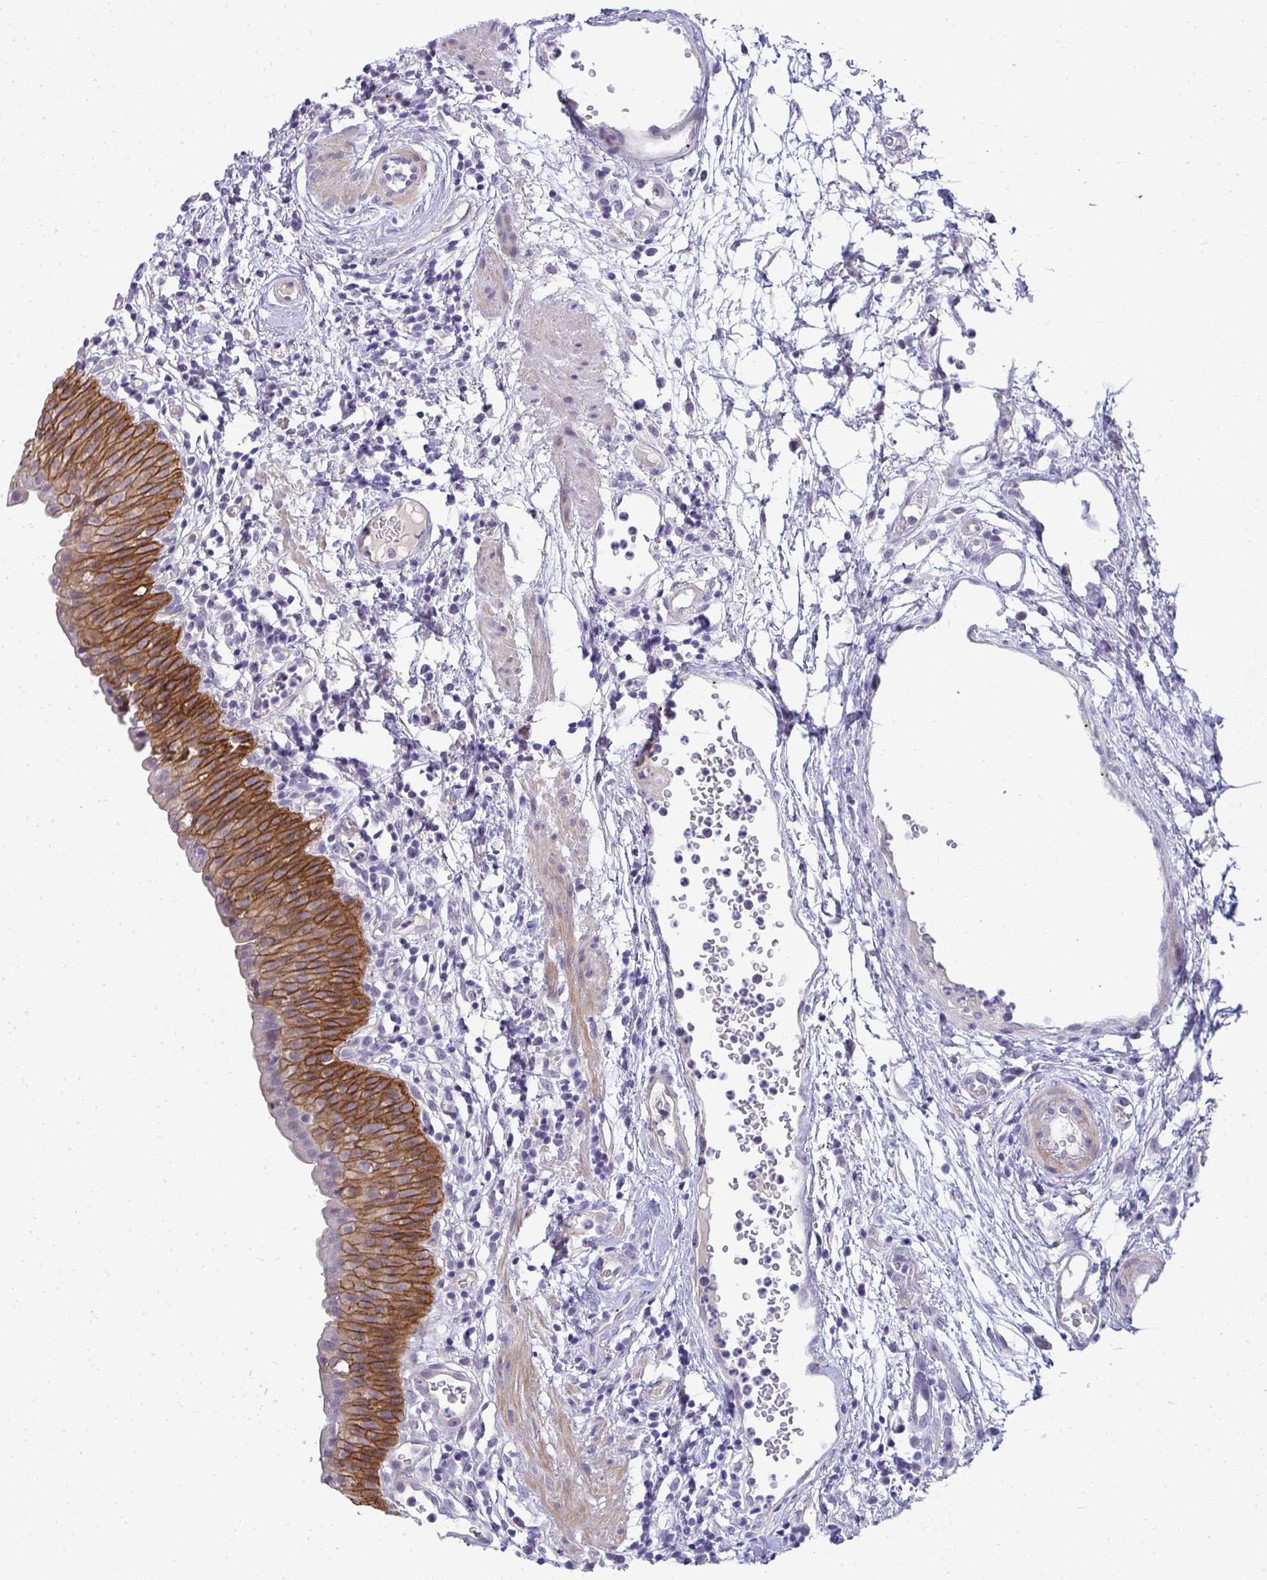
{"staining": {"intensity": "moderate", "quantity": ">75%", "location": "cytoplasmic/membranous"}, "tissue": "urinary bladder", "cell_type": "Urothelial cells", "image_type": "normal", "snomed": [{"axis": "morphology", "description": "Normal tissue, NOS"}, {"axis": "morphology", "description": "Inflammation, NOS"}, {"axis": "topography", "description": "Urinary bladder"}], "caption": "High-magnification brightfield microscopy of normal urinary bladder stained with DAB (brown) and counterstained with hematoxylin (blue). urothelial cells exhibit moderate cytoplasmic/membranous staining is present in approximately>75% of cells. The staining is performed using DAB brown chromogen to label protein expression. The nuclei are counter-stained blue using hematoxylin.", "gene": "AK5", "patient": {"sex": "male", "age": 57}}